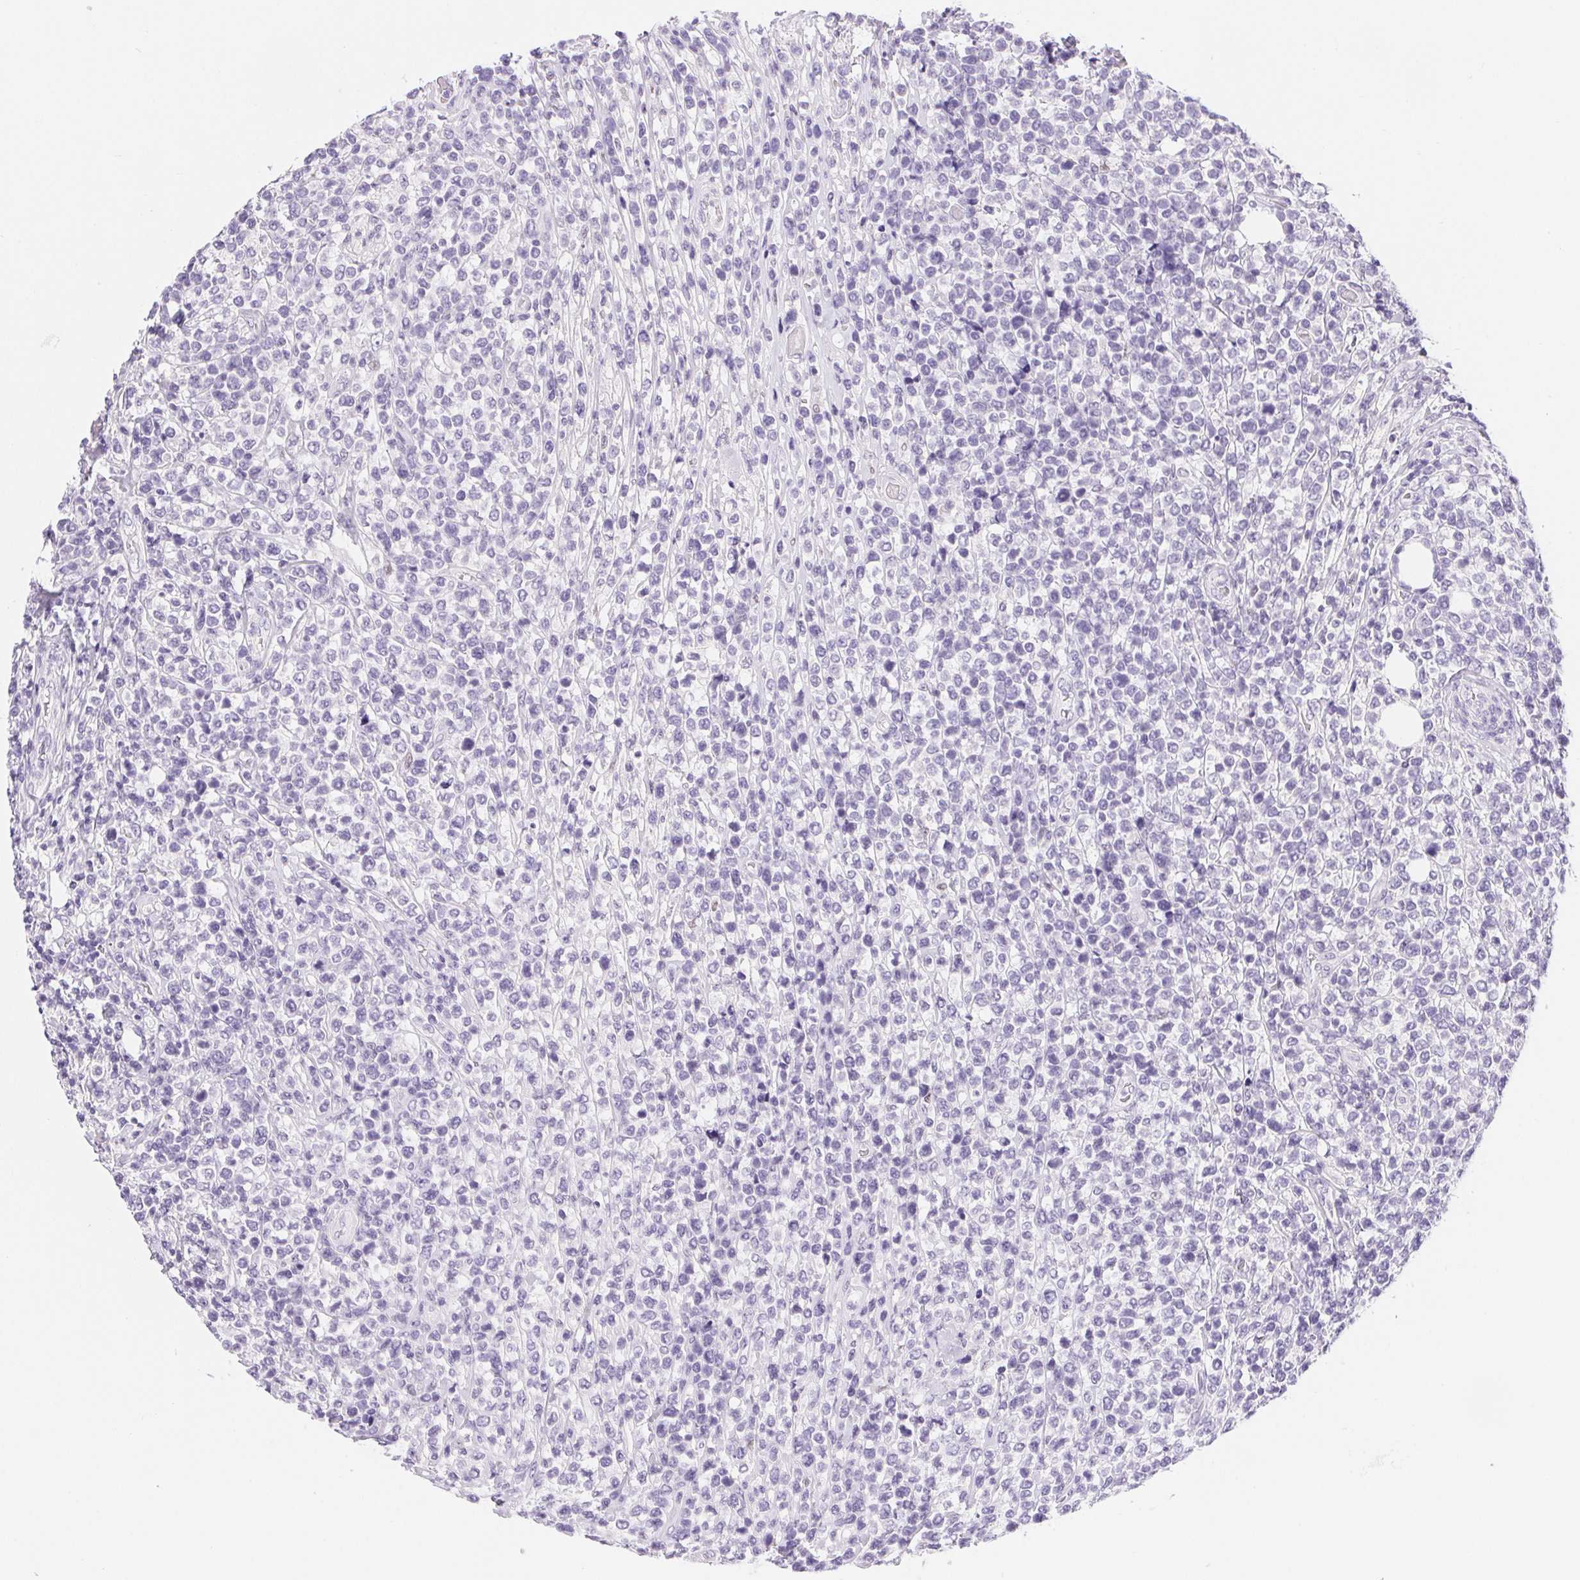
{"staining": {"intensity": "negative", "quantity": "none", "location": "none"}, "tissue": "lymphoma", "cell_type": "Tumor cells", "image_type": "cancer", "snomed": [{"axis": "morphology", "description": "Malignant lymphoma, non-Hodgkin's type, High grade"}, {"axis": "topography", "description": "Soft tissue"}], "caption": "The micrograph reveals no significant expression in tumor cells of lymphoma.", "gene": "ASGR2", "patient": {"sex": "female", "age": 56}}